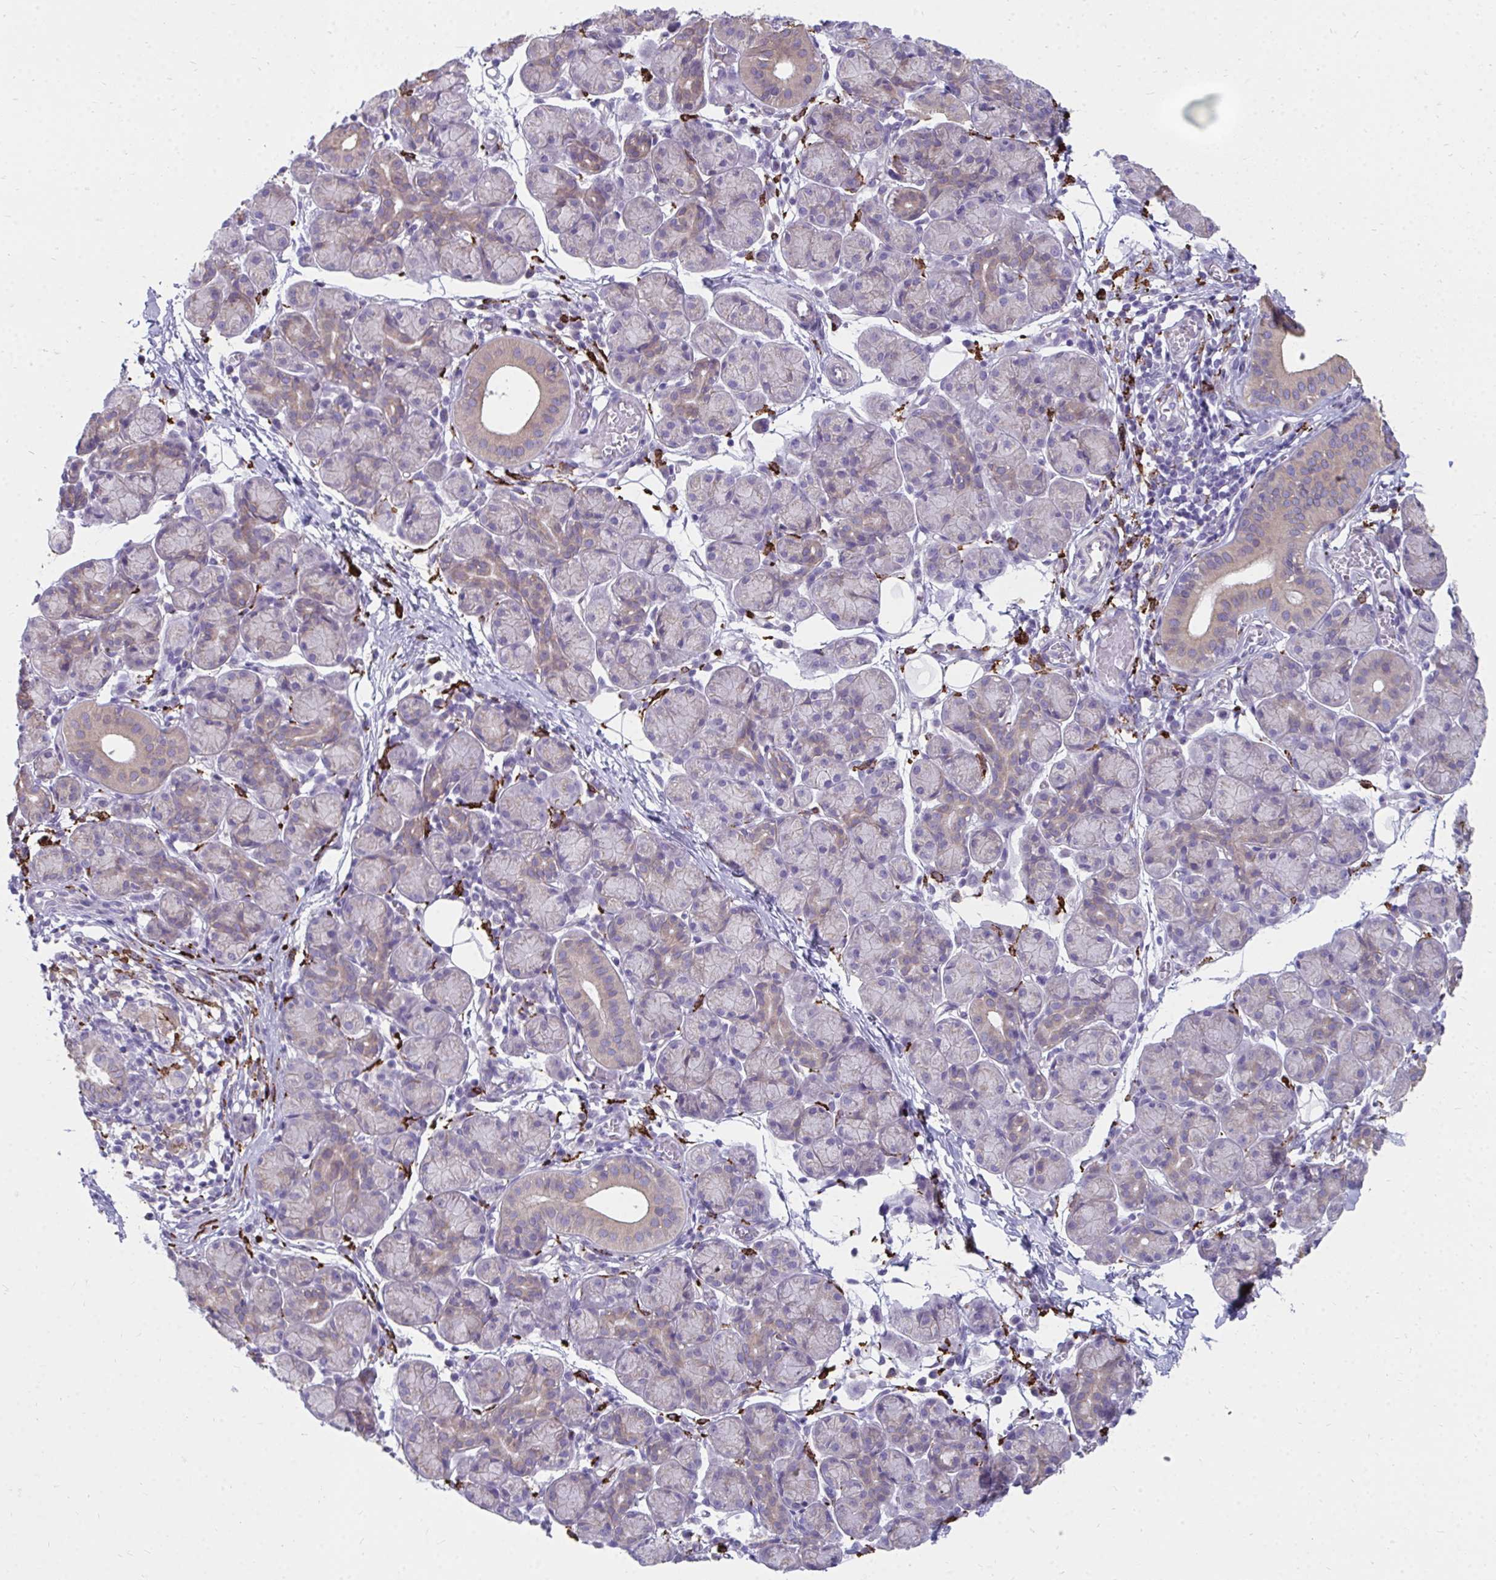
{"staining": {"intensity": "weak", "quantity": "25%-75%", "location": "cytoplasmic/membranous"}, "tissue": "salivary gland", "cell_type": "Glandular cells", "image_type": "normal", "snomed": [{"axis": "morphology", "description": "Normal tissue, NOS"}, {"axis": "morphology", "description": "Inflammation, NOS"}, {"axis": "topography", "description": "Lymph node"}, {"axis": "topography", "description": "Salivary gland"}], "caption": "The immunohistochemical stain shows weak cytoplasmic/membranous expression in glandular cells of benign salivary gland. (Brightfield microscopy of DAB IHC at high magnification).", "gene": "CD163", "patient": {"sex": "male", "age": 3}}